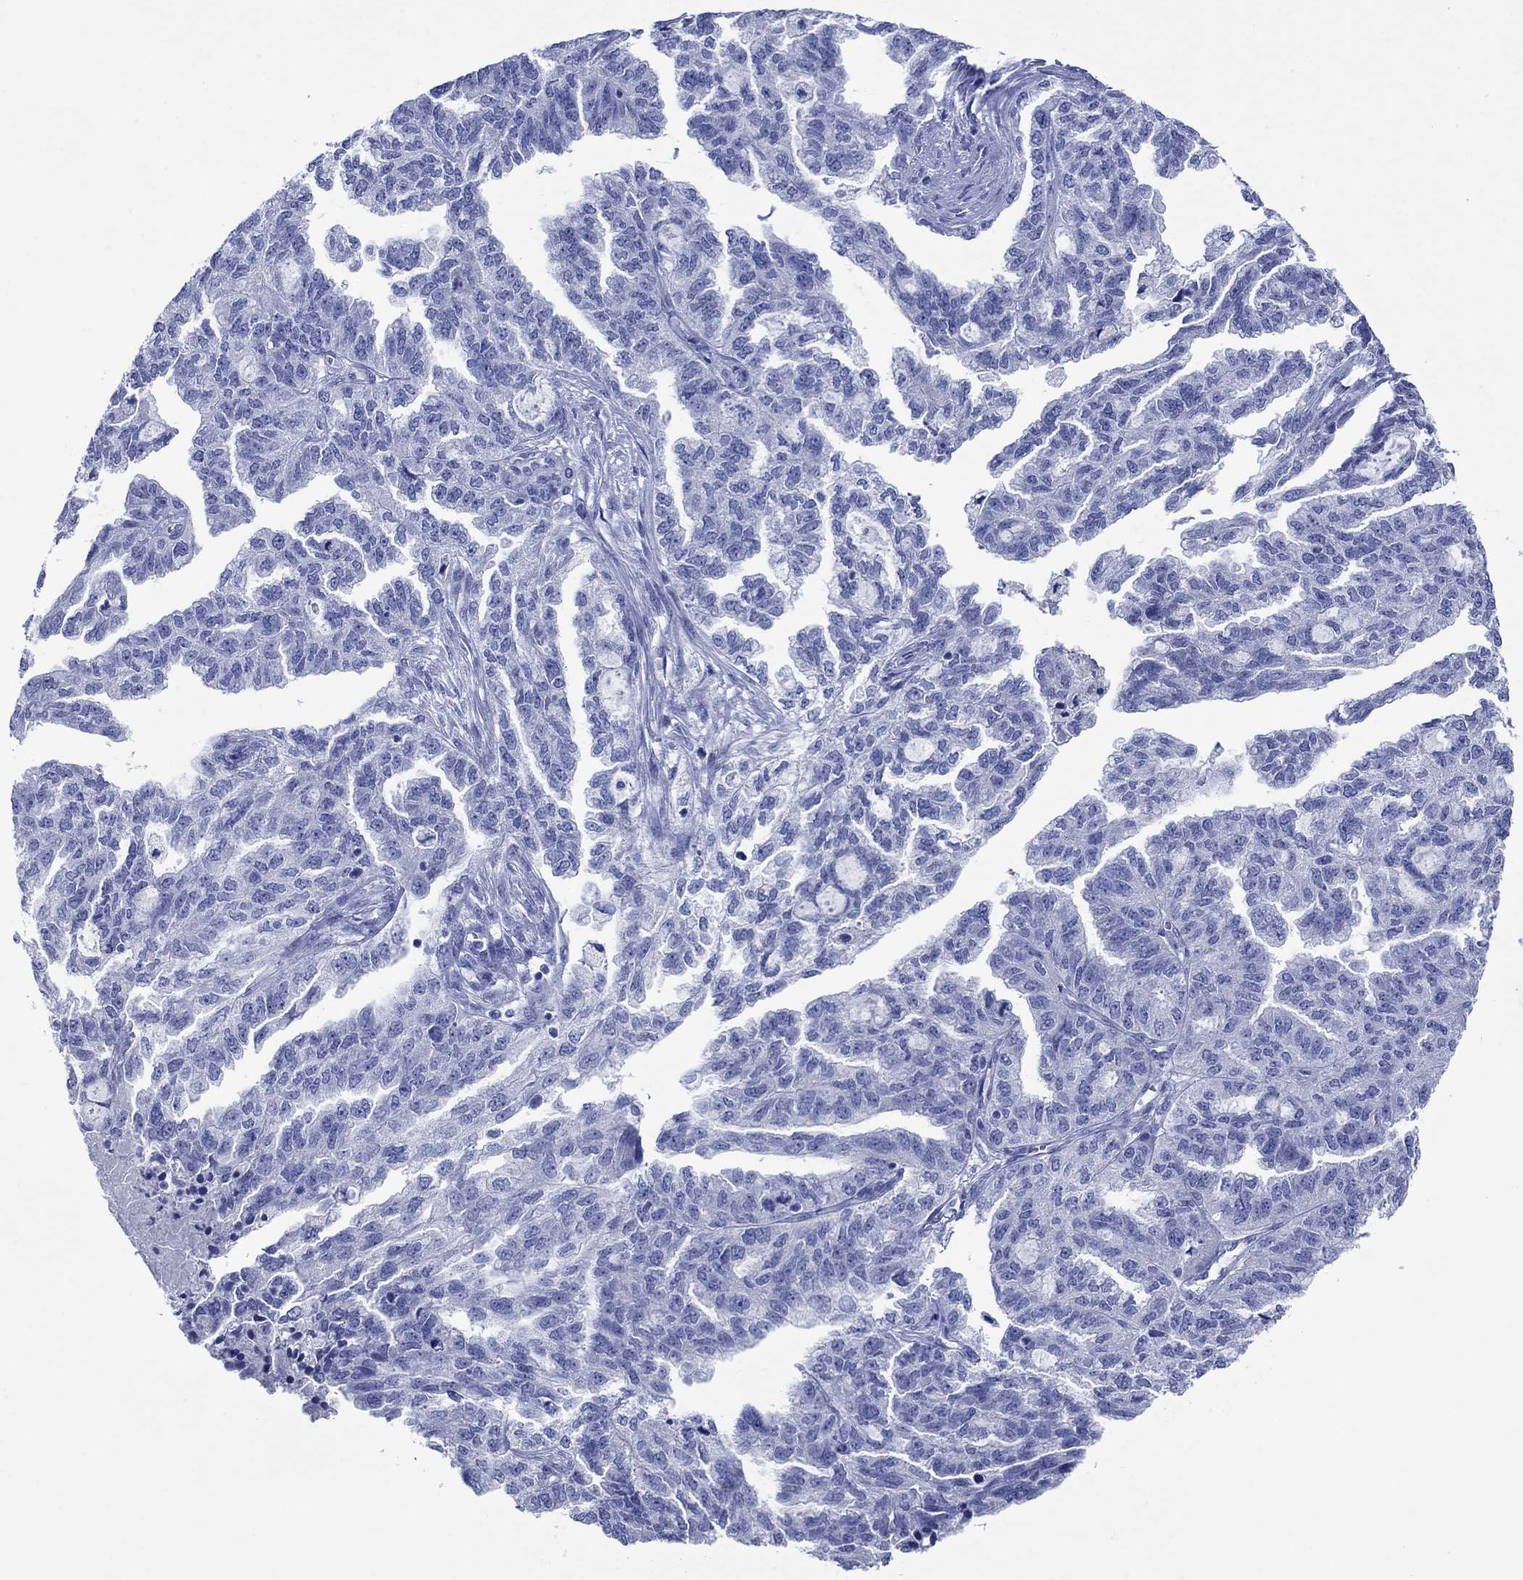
{"staining": {"intensity": "negative", "quantity": "none", "location": "none"}, "tissue": "ovarian cancer", "cell_type": "Tumor cells", "image_type": "cancer", "snomed": [{"axis": "morphology", "description": "Cystadenocarcinoma, serous, NOS"}, {"axis": "topography", "description": "Ovary"}], "caption": "Immunohistochemical staining of human serous cystadenocarcinoma (ovarian) exhibits no significant positivity in tumor cells.", "gene": "ATP4A", "patient": {"sex": "female", "age": 51}}